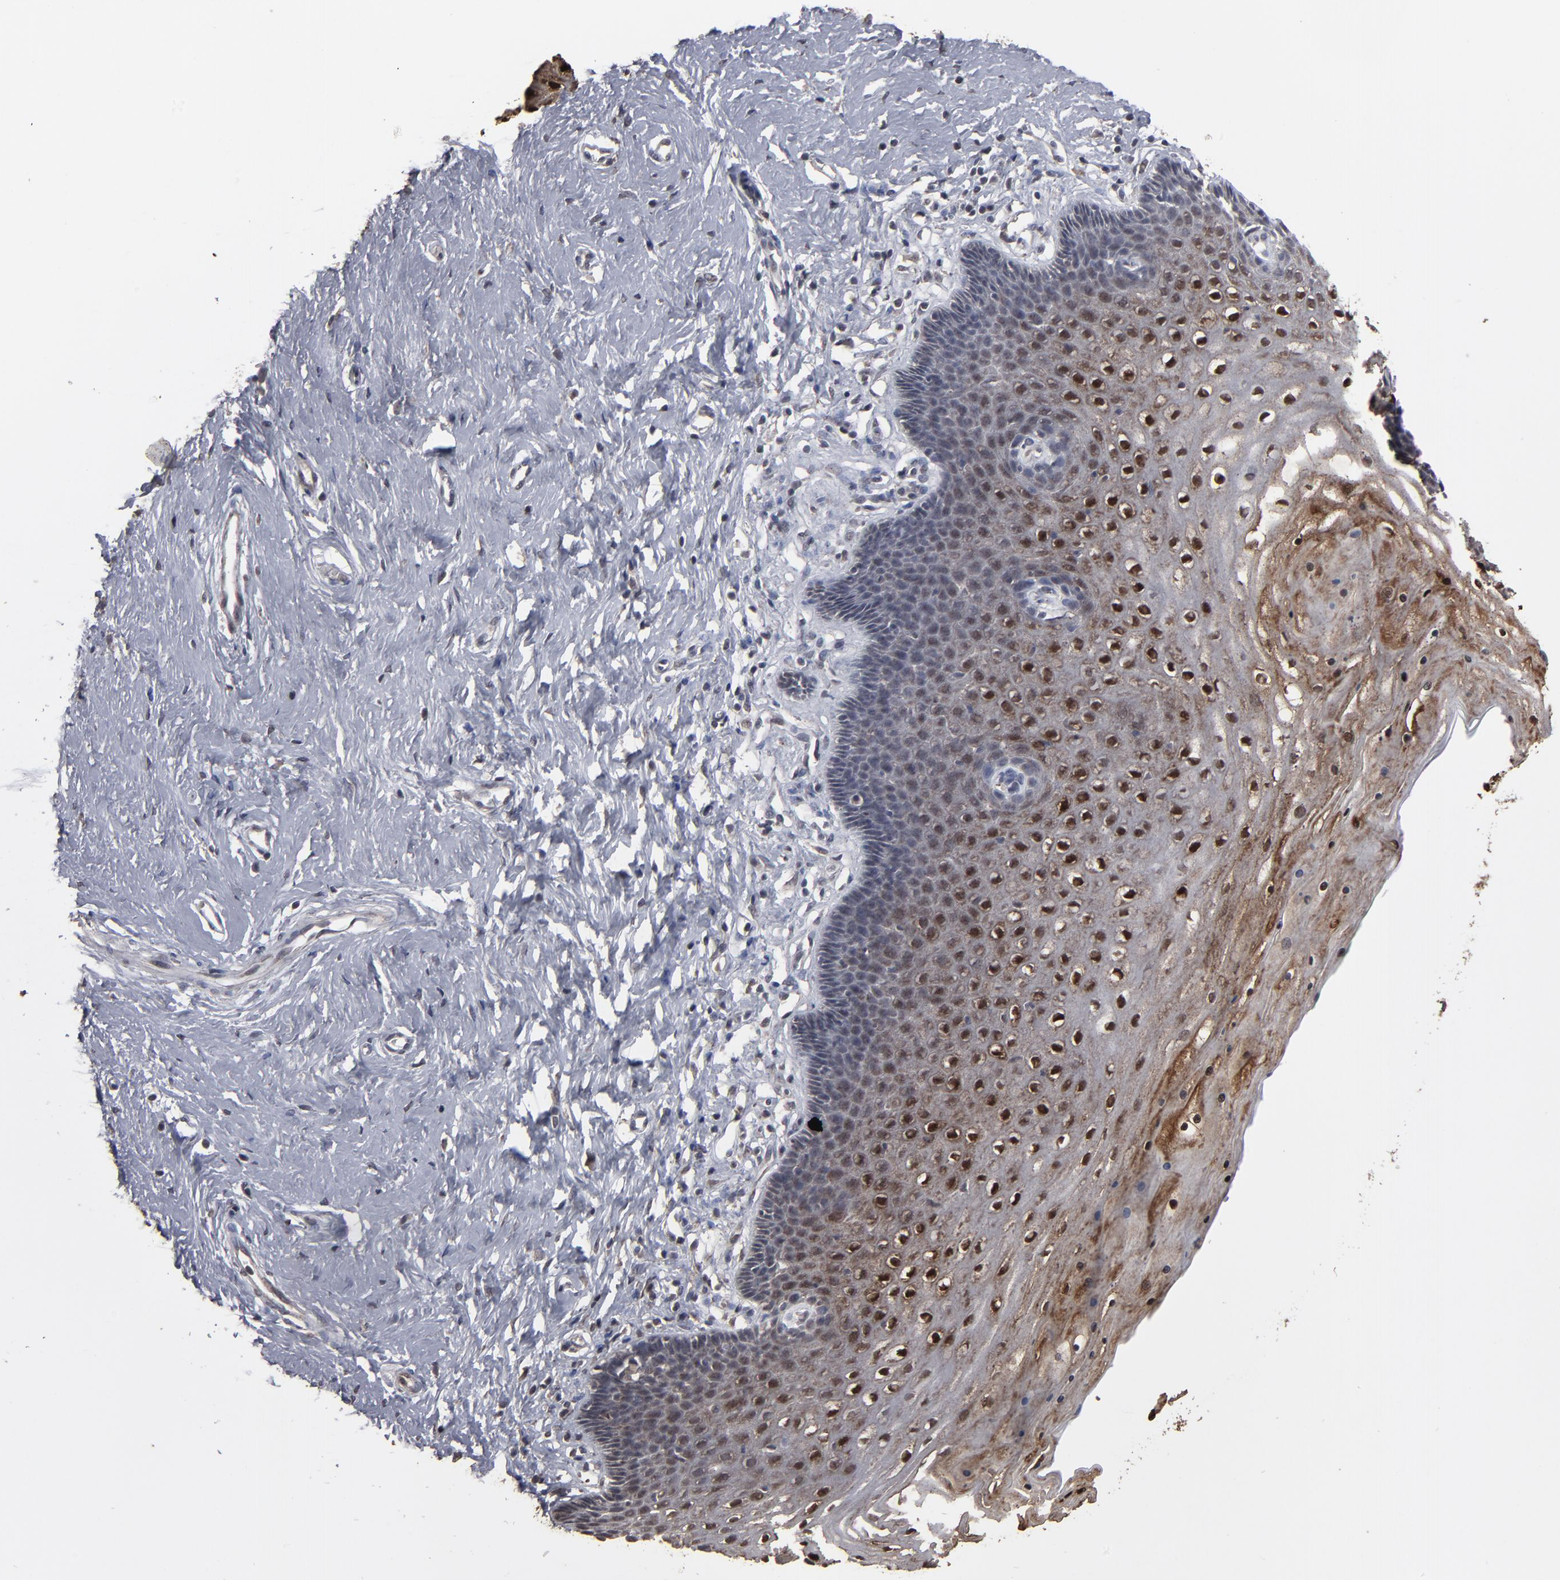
{"staining": {"intensity": "weak", "quantity": "25%-75%", "location": "nuclear"}, "tissue": "cervix", "cell_type": "Glandular cells", "image_type": "normal", "snomed": [{"axis": "morphology", "description": "Normal tissue, NOS"}, {"axis": "topography", "description": "Cervix"}], "caption": "Cervix stained with immunohistochemistry (IHC) demonstrates weak nuclear positivity in approximately 25%-75% of glandular cells. (DAB (3,3'-diaminobenzidine) = brown stain, brightfield microscopy at high magnification).", "gene": "SLC22A17", "patient": {"sex": "female", "age": 39}}